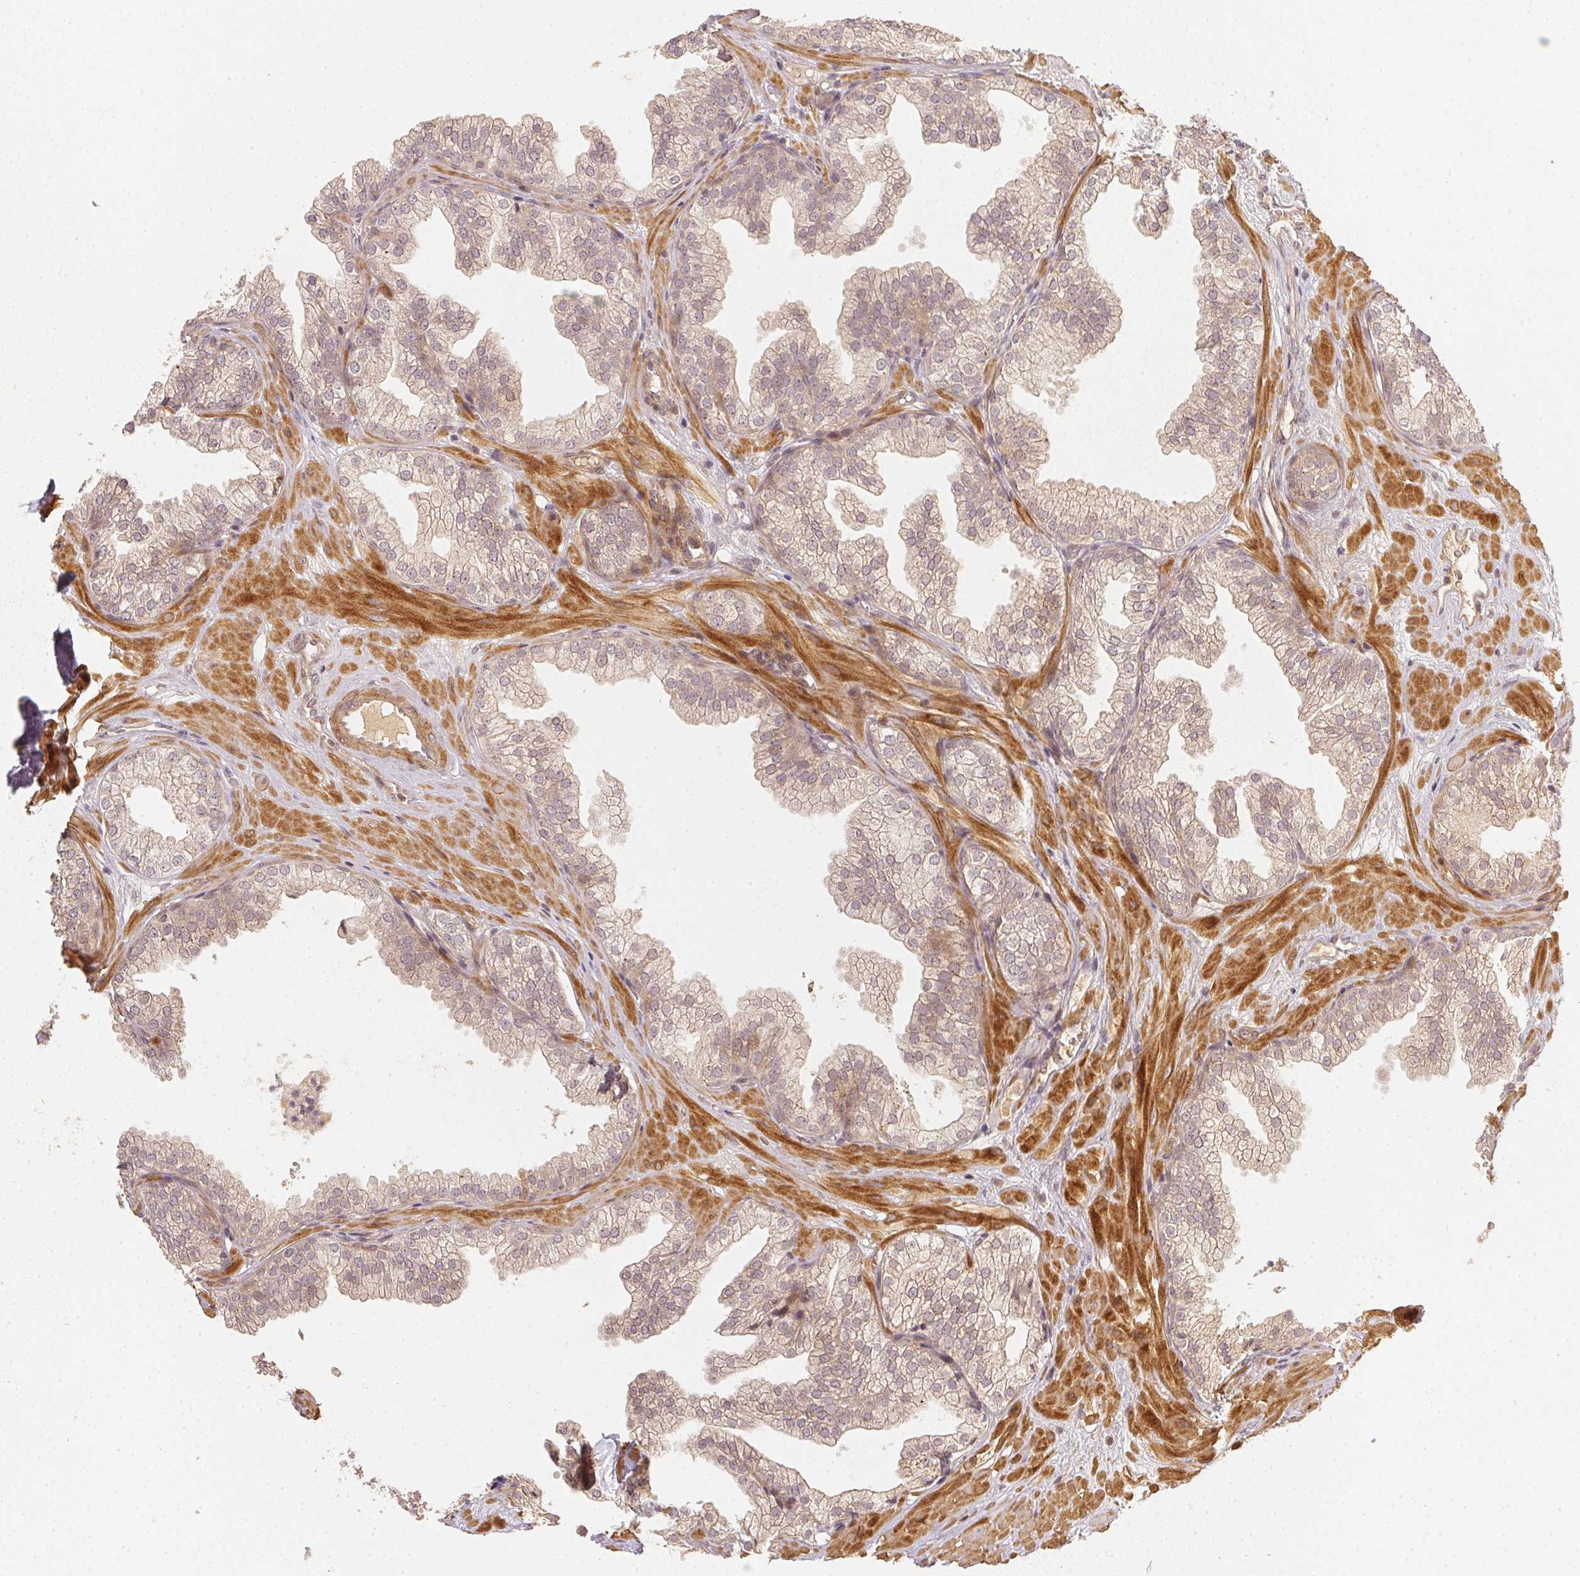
{"staining": {"intensity": "negative", "quantity": "none", "location": "none"}, "tissue": "prostate", "cell_type": "Glandular cells", "image_type": "normal", "snomed": [{"axis": "morphology", "description": "Normal tissue, NOS"}, {"axis": "topography", "description": "Prostate"}], "caption": "An image of prostate stained for a protein reveals no brown staining in glandular cells. (DAB (3,3'-diaminobenzidine) immunohistochemistry (IHC) visualized using brightfield microscopy, high magnification).", "gene": "SERPINE1", "patient": {"sex": "male", "age": 37}}